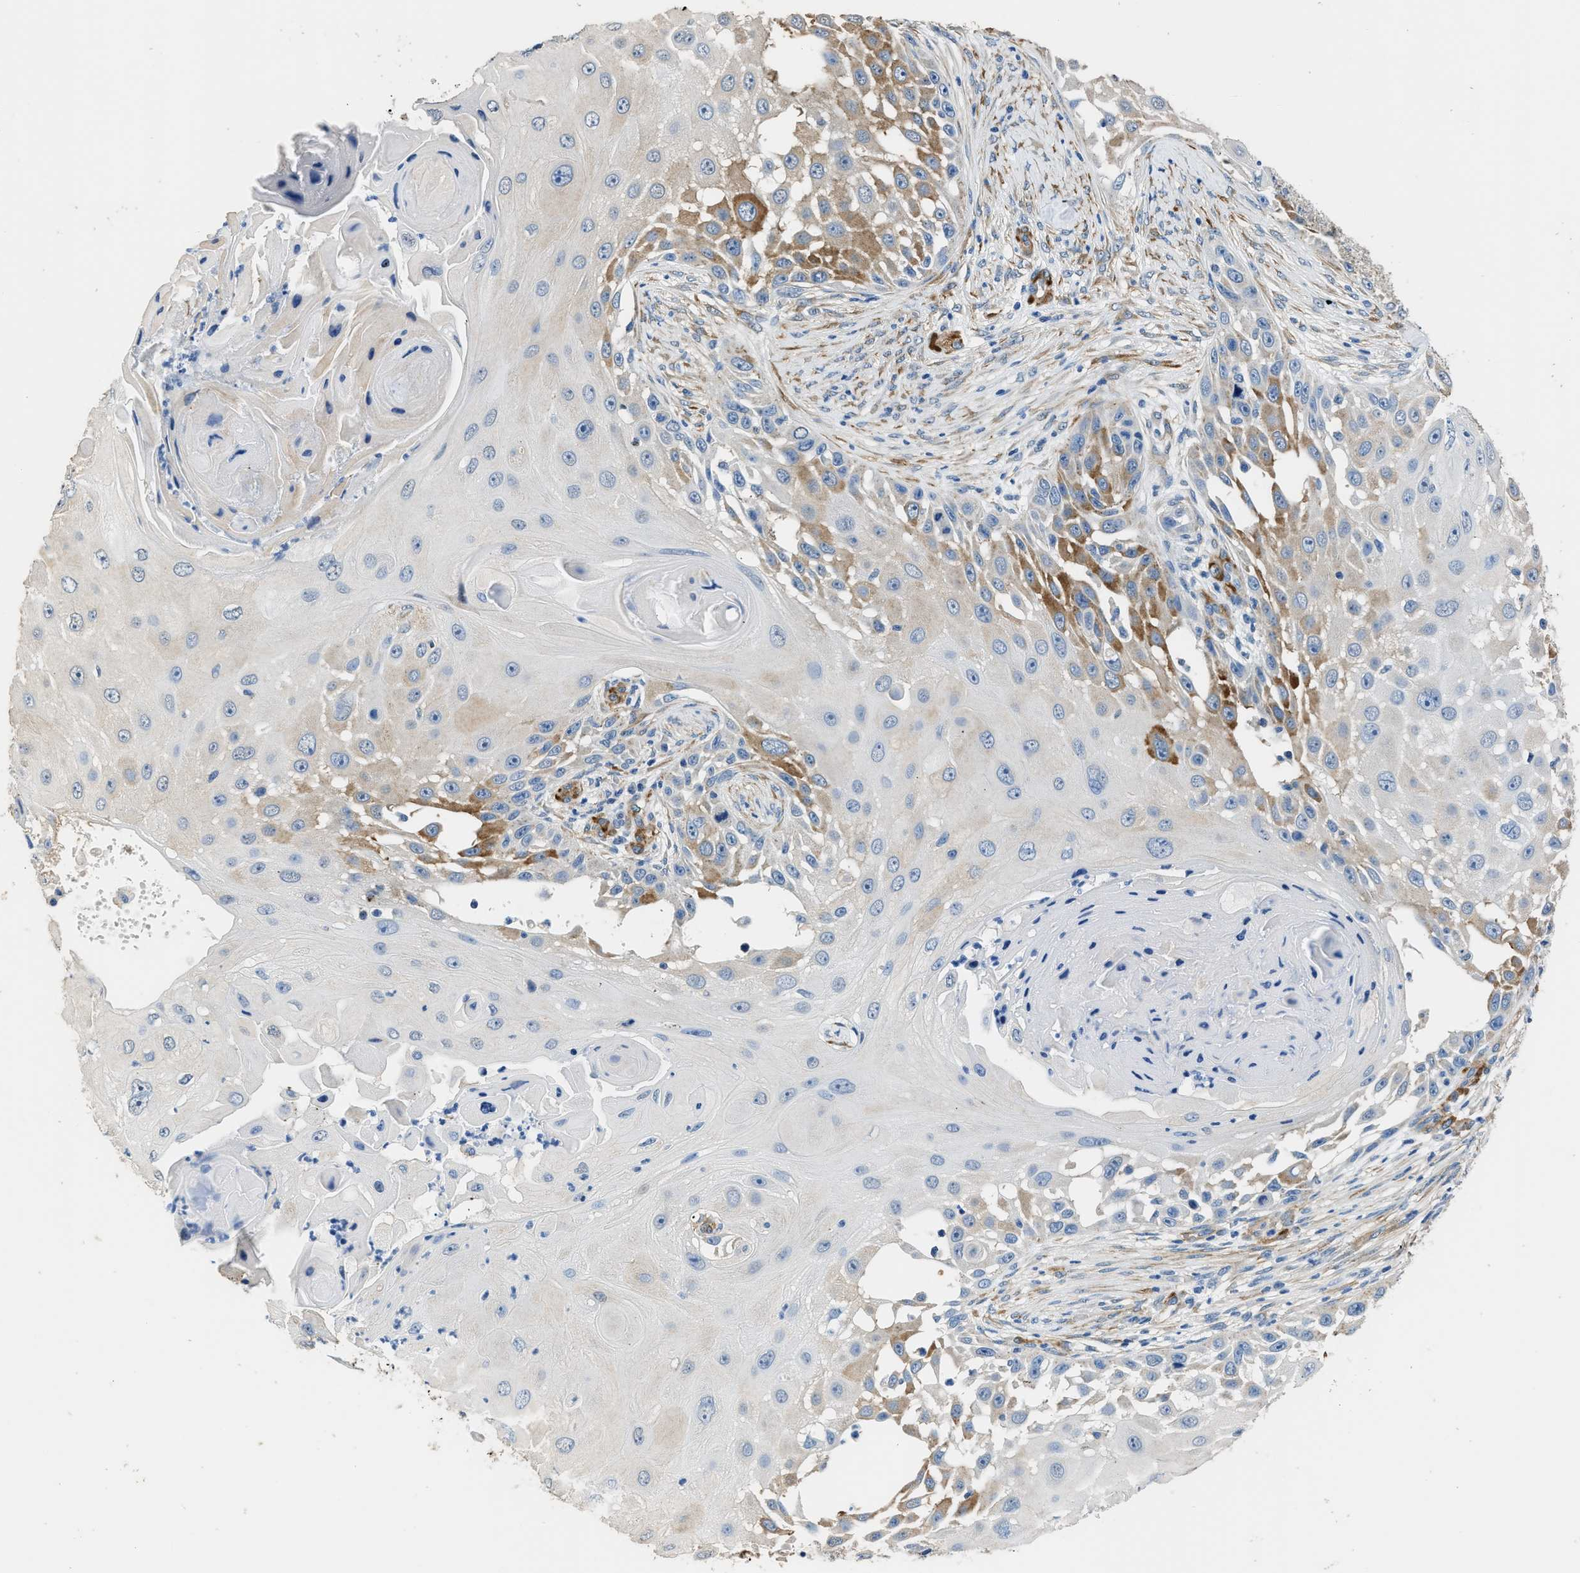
{"staining": {"intensity": "moderate", "quantity": "<25%", "location": "cytoplasmic/membranous"}, "tissue": "skin cancer", "cell_type": "Tumor cells", "image_type": "cancer", "snomed": [{"axis": "morphology", "description": "Squamous cell carcinoma, NOS"}, {"axis": "topography", "description": "Skin"}], "caption": "Tumor cells reveal low levels of moderate cytoplasmic/membranous positivity in approximately <25% of cells in human skin cancer (squamous cell carcinoma).", "gene": "ZSWIM5", "patient": {"sex": "female", "age": 44}}